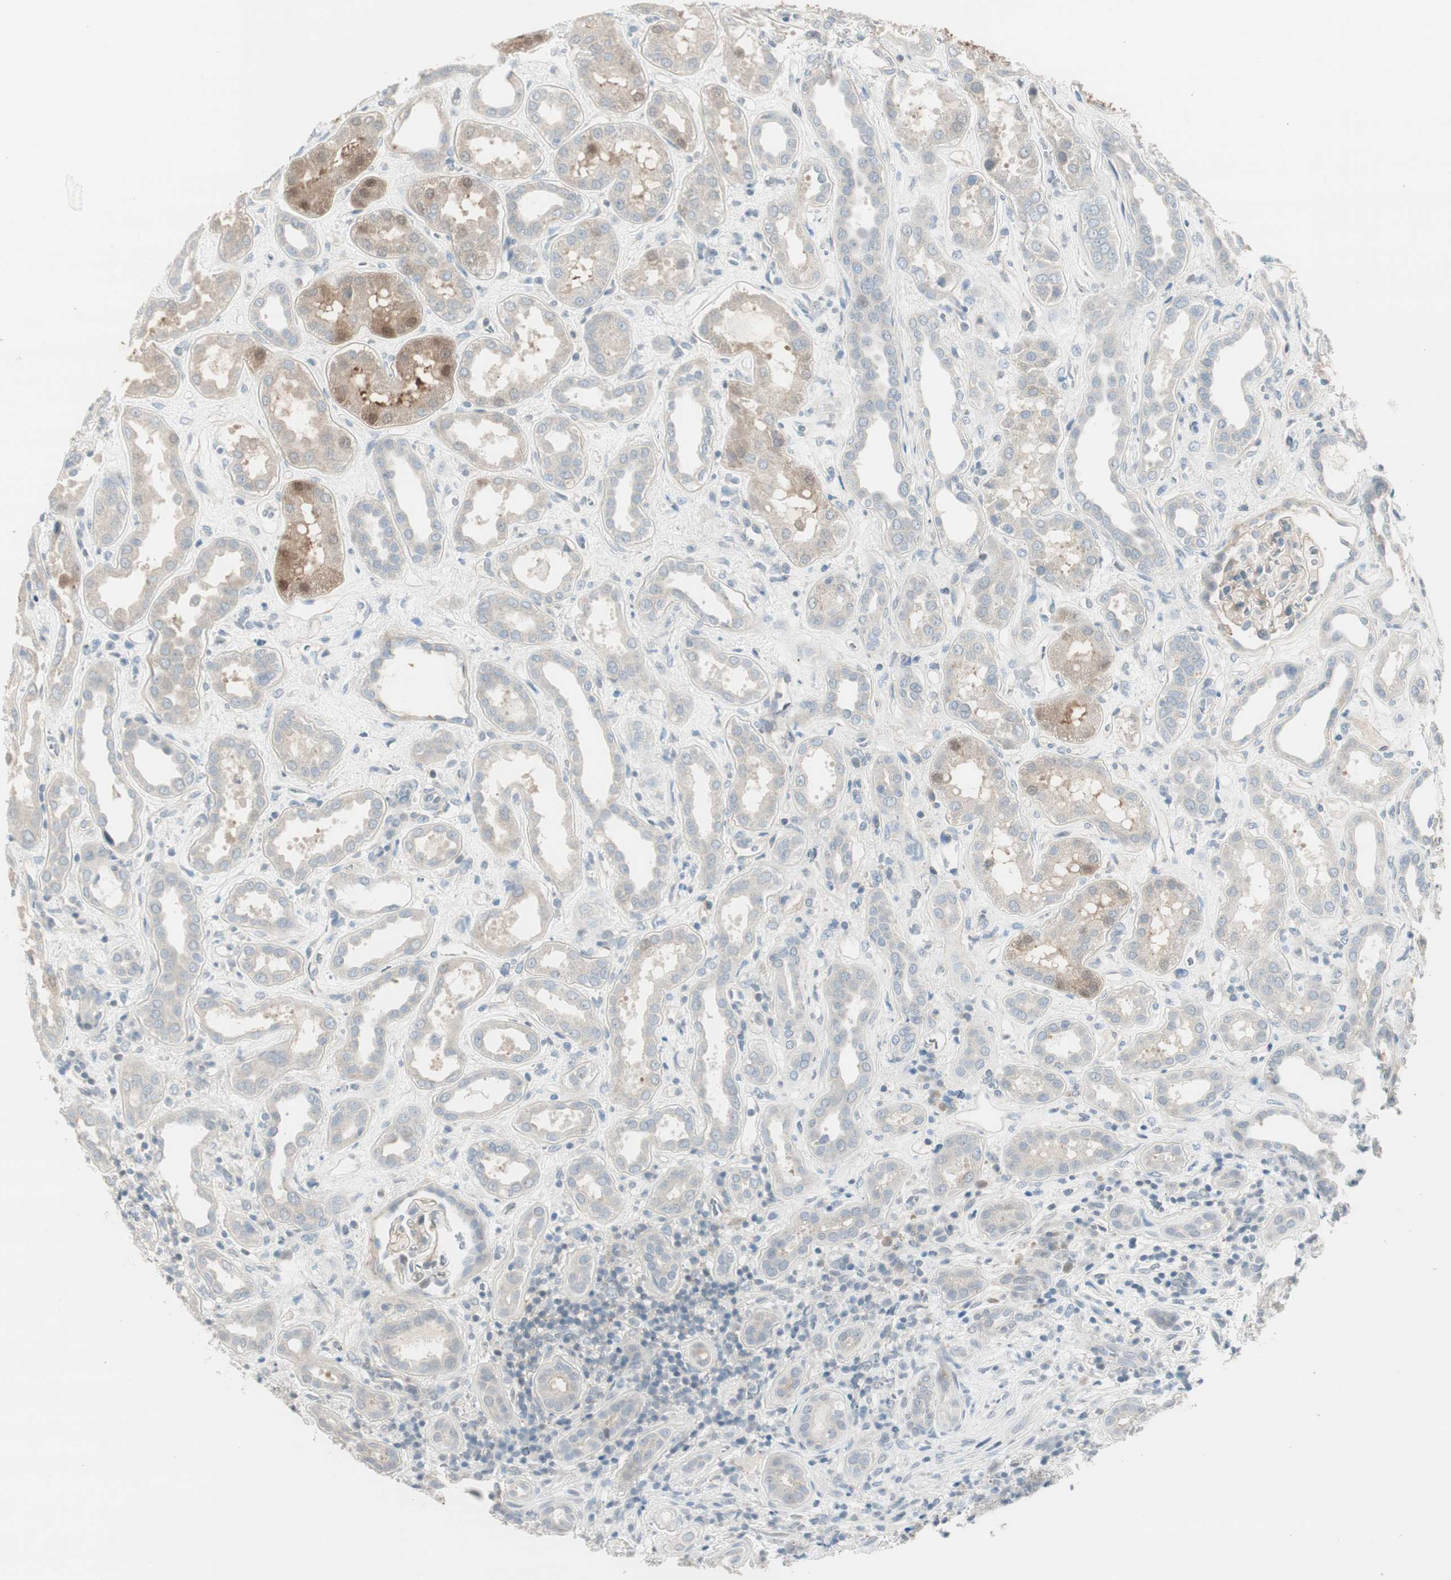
{"staining": {"intensity": "weak", "quantity": "25%-75%", "location": "cytoplasmic/membranous"}, "tissue": "kidney", "cell_type": "Cells in glomeruli", "image_type": "normal", "snomed": [{"axis": "morphology", "description": "Normal tissue, NOS"}, {"axis": "topography", "description": "Kidney"}], "caption": "Immunohistochemistry (IHC) histopathology image of normal kidney stained for a protein (brown), which demonstrates low levels of weak cytoplasmic/membranous staining in about 25%-75% of cells in glomeruli.", "gene": "EVA1A", "patient": {"sex": "male", "age": 59}}